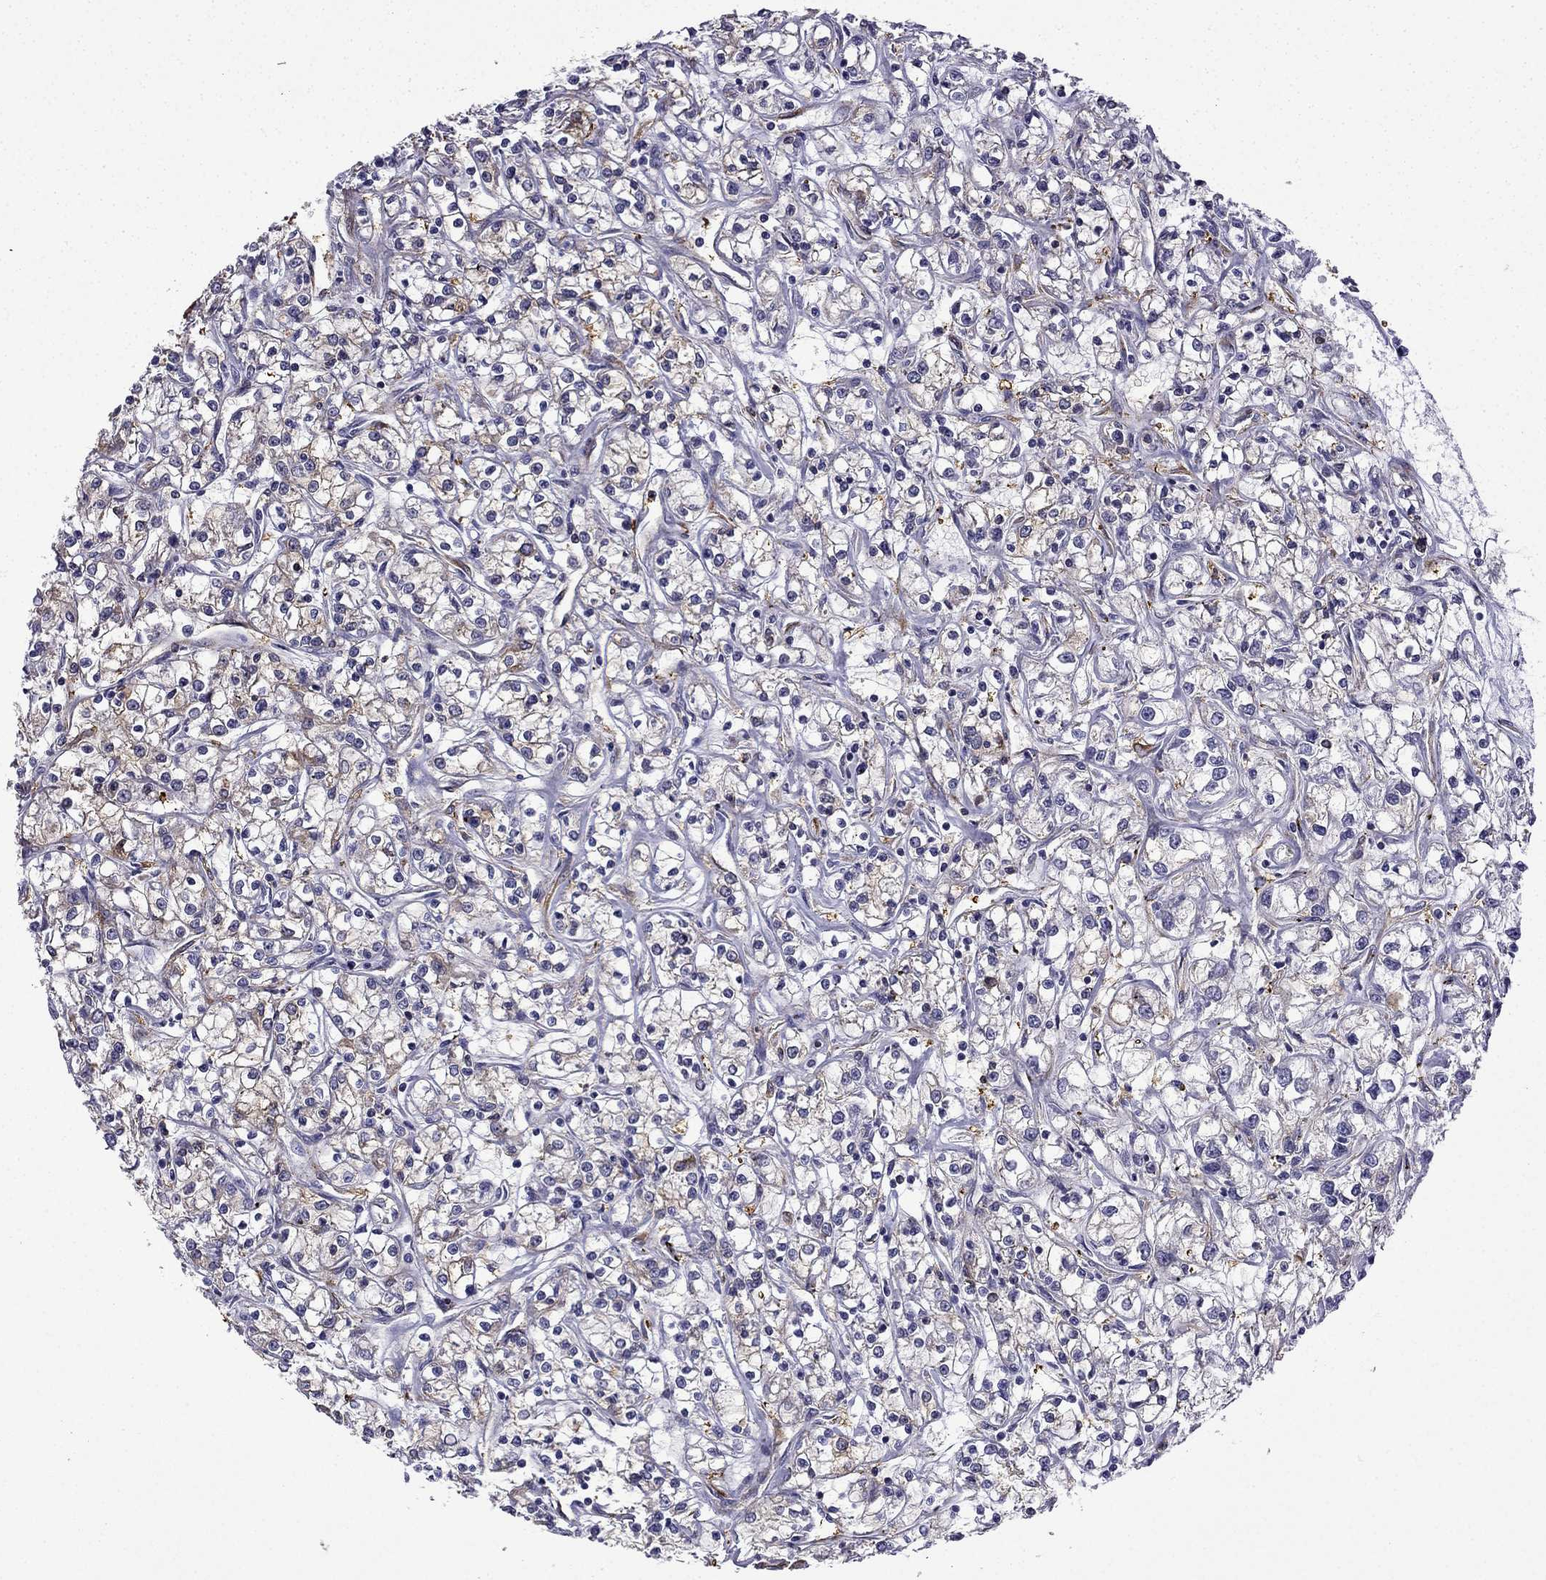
{"staining": {"intensity": "moderate", "quantity": "<25%", "location": "cytoplasmic/membranous"}, "tissue": "renal cancer", "cell_type": "Tumor cells", "image_type": "cancer", "snomed": [{"axis": "morphology", "description": "Adenocarcinoma, NOS"}, {"axis": "topography", "description": "Kidney"}], "caption": "Renal adenocarcinoma stained for a protein (brown) demonstrates moderate cytoplasmic/membranous positive staining in approximately <25% of tumor cells.", "gene": "MAP4", "patient": {"sex": "female", "age": 59}}